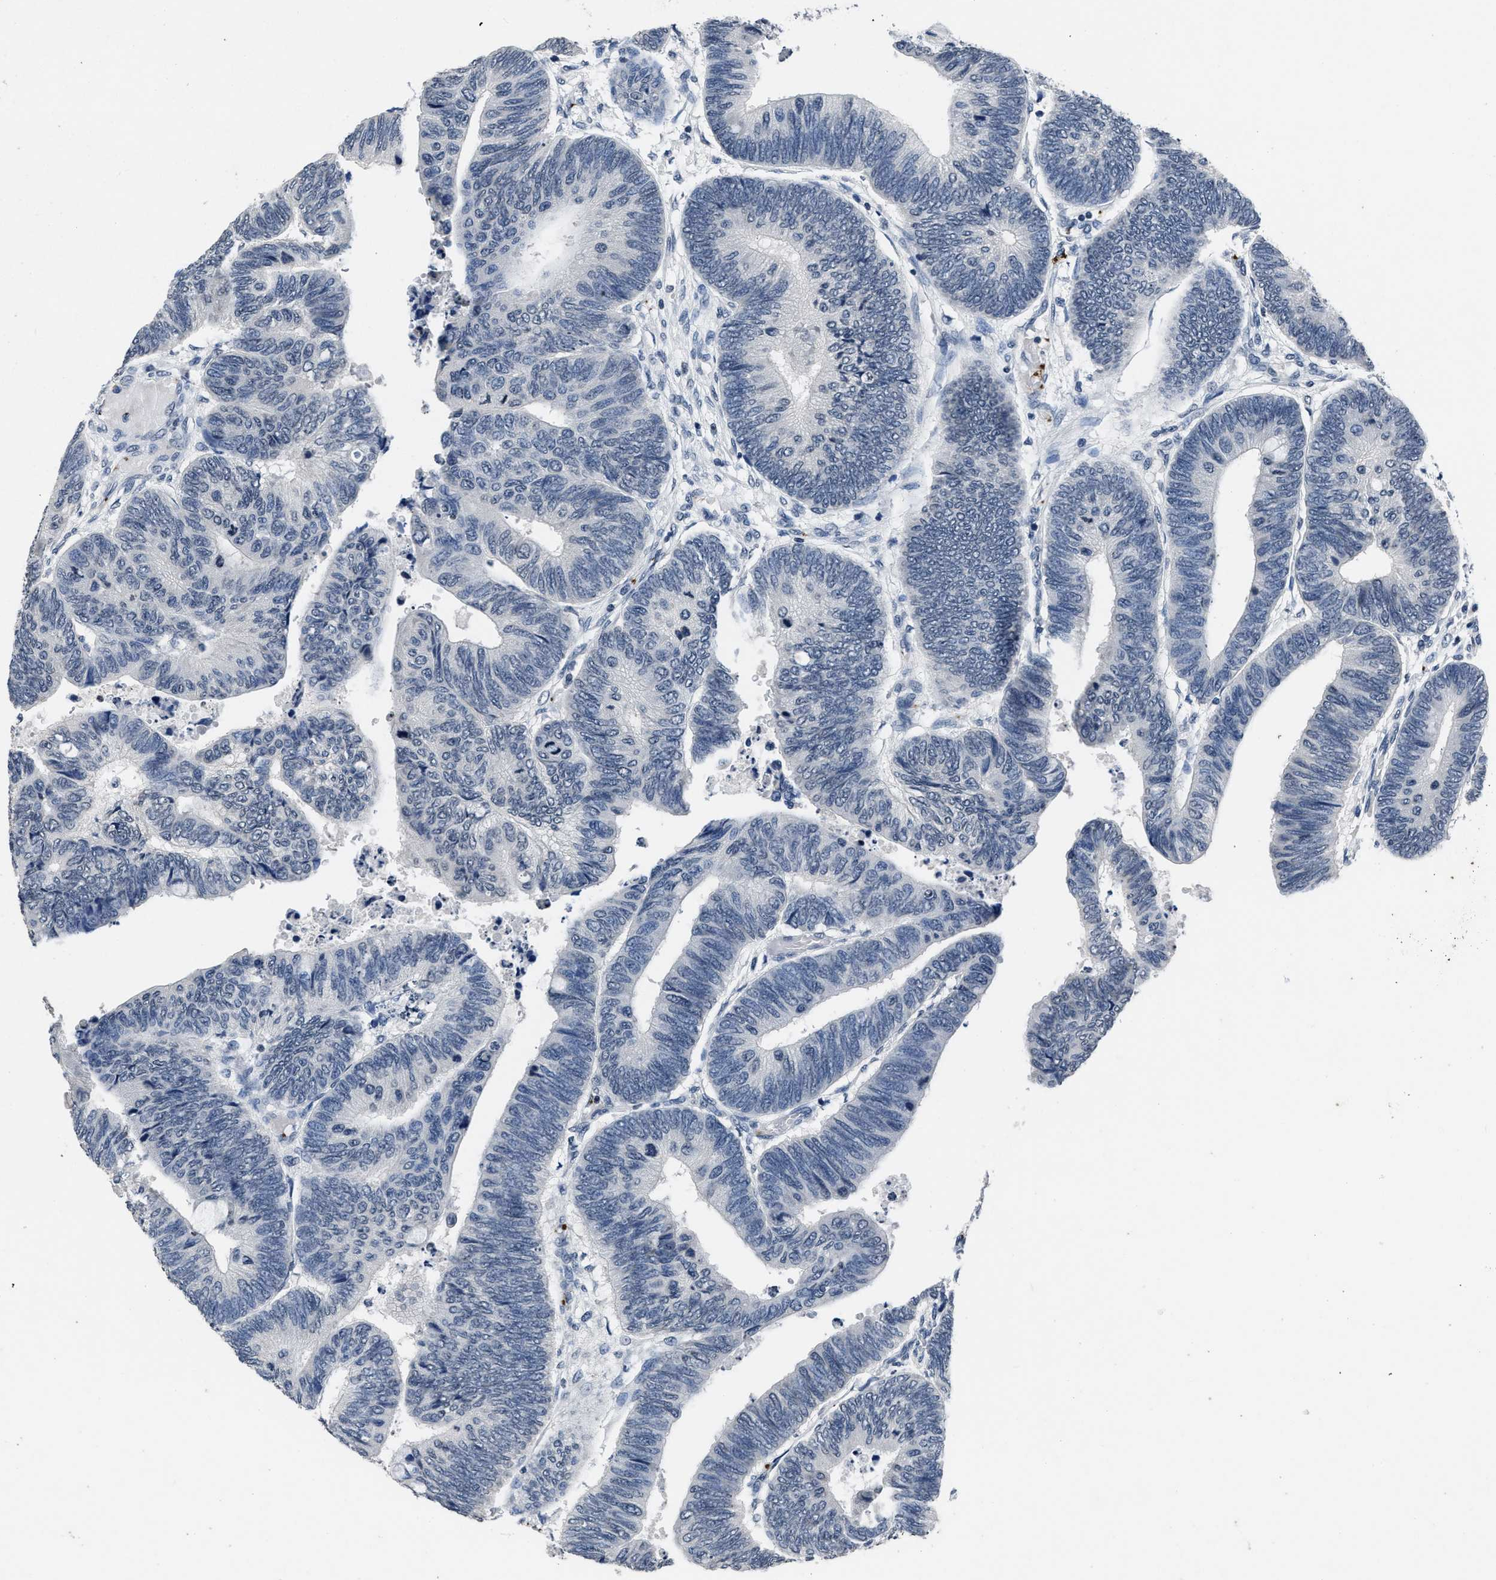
{"staining": {"intensity": "negative", "quantity": "none", "location": "none"}, "tissue": "colorectal cancer", "cell_type": "Tumor cells", "image_type": "cancer", "snomed": [{"axis": "morphology", "description": "Normal tissue, NOS"}, {"axis": "morphology", "description": "Adenocarcinoma, NOS"}, {"axis": "topography", "description": "Rectum"}, {"axis": "topography", "description": "Peripheral nerve tissue"}], "caption": "The immunohistochemistry histopathology image has no significant staining in tumor cells of colorectal adenocarcinoma tissue.", "gene": "ITGA2B", "patient": {"sex": "male", "age": 92}}